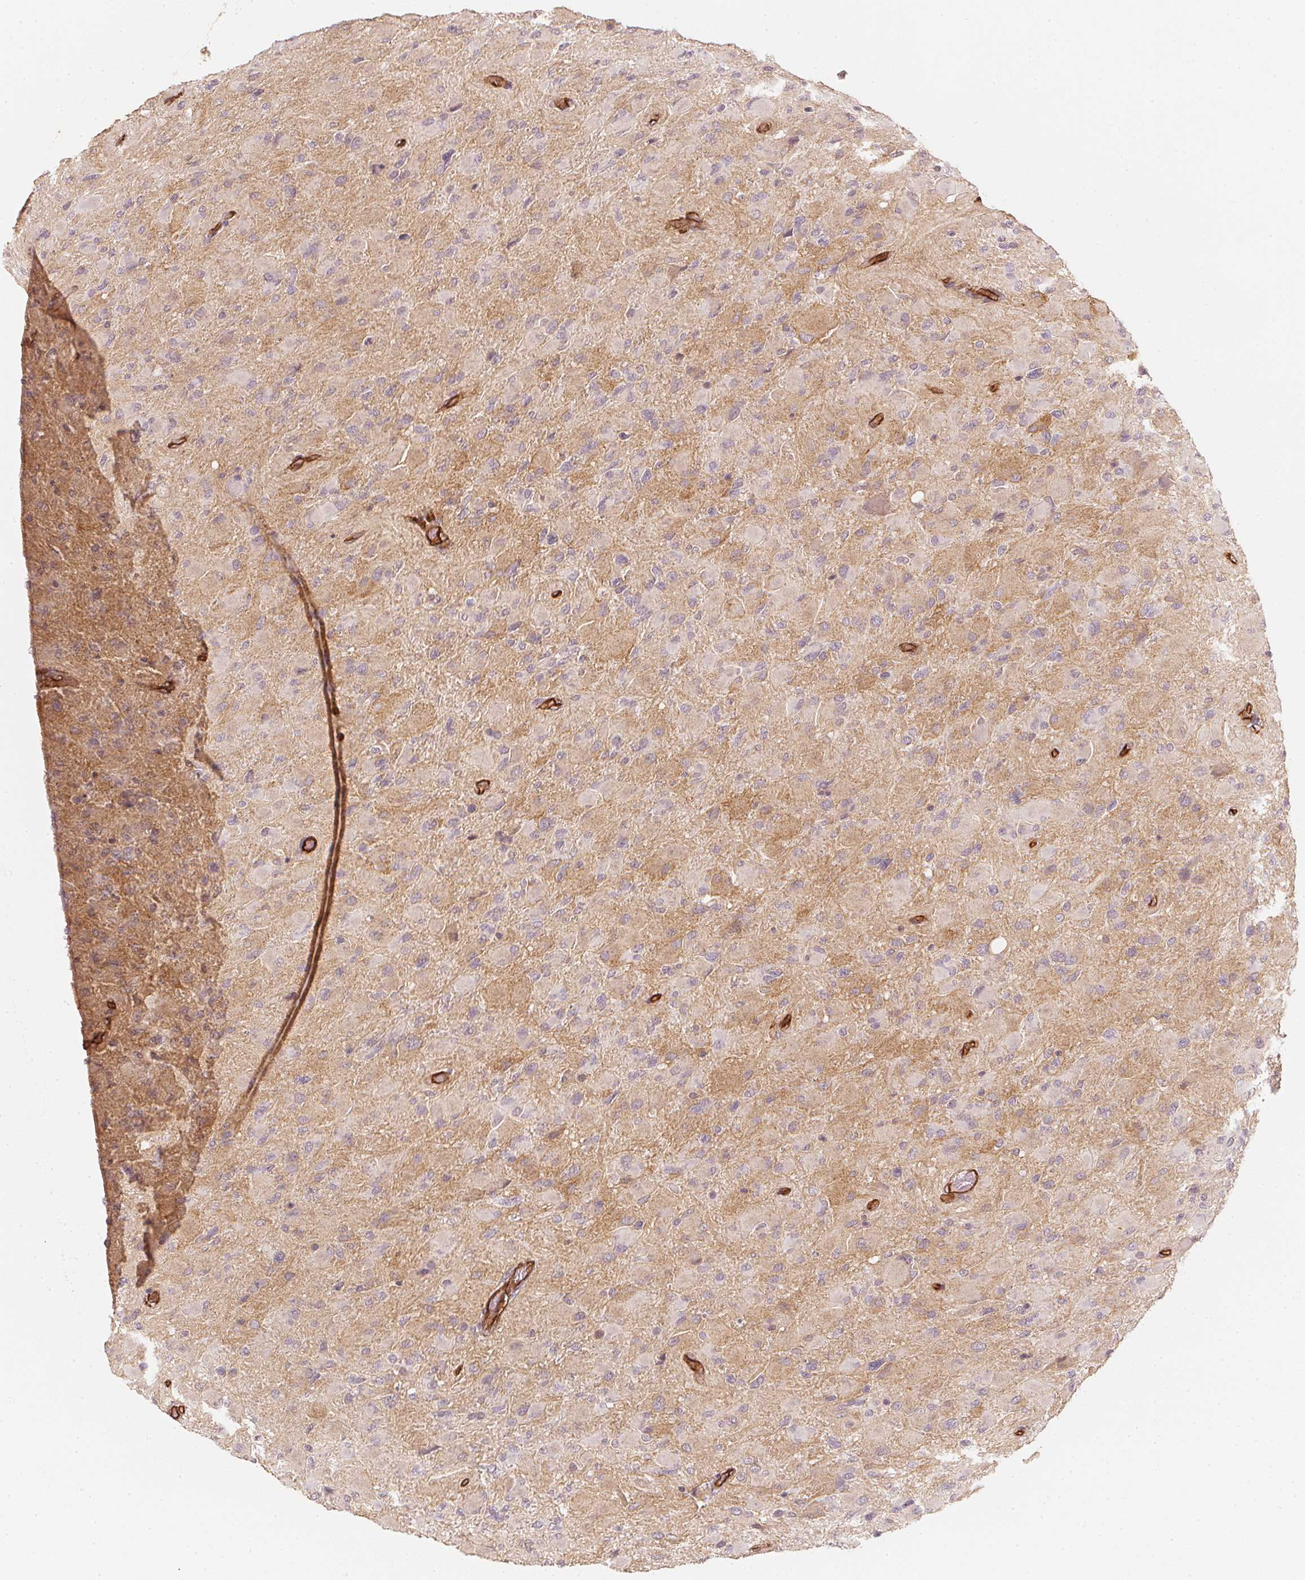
{"staining": {"intensity": "negative", "quantity": "none", "location": "none"}, "tissue": "glioma", "cell_type": "Tumor cells", "image_type": "cancer", "snomed": [{"axis": "morphology", "description": "Glioma, malignant, High grade"}, {"axis": "topography", "description": "Cerebral cortex"}], "caption": "DAB immunohistochemical staining of human glioma exhibits no significant positivity in tumor cells.", "gene": "CIB1", "patient": {"sex": "female", "age": 36}}